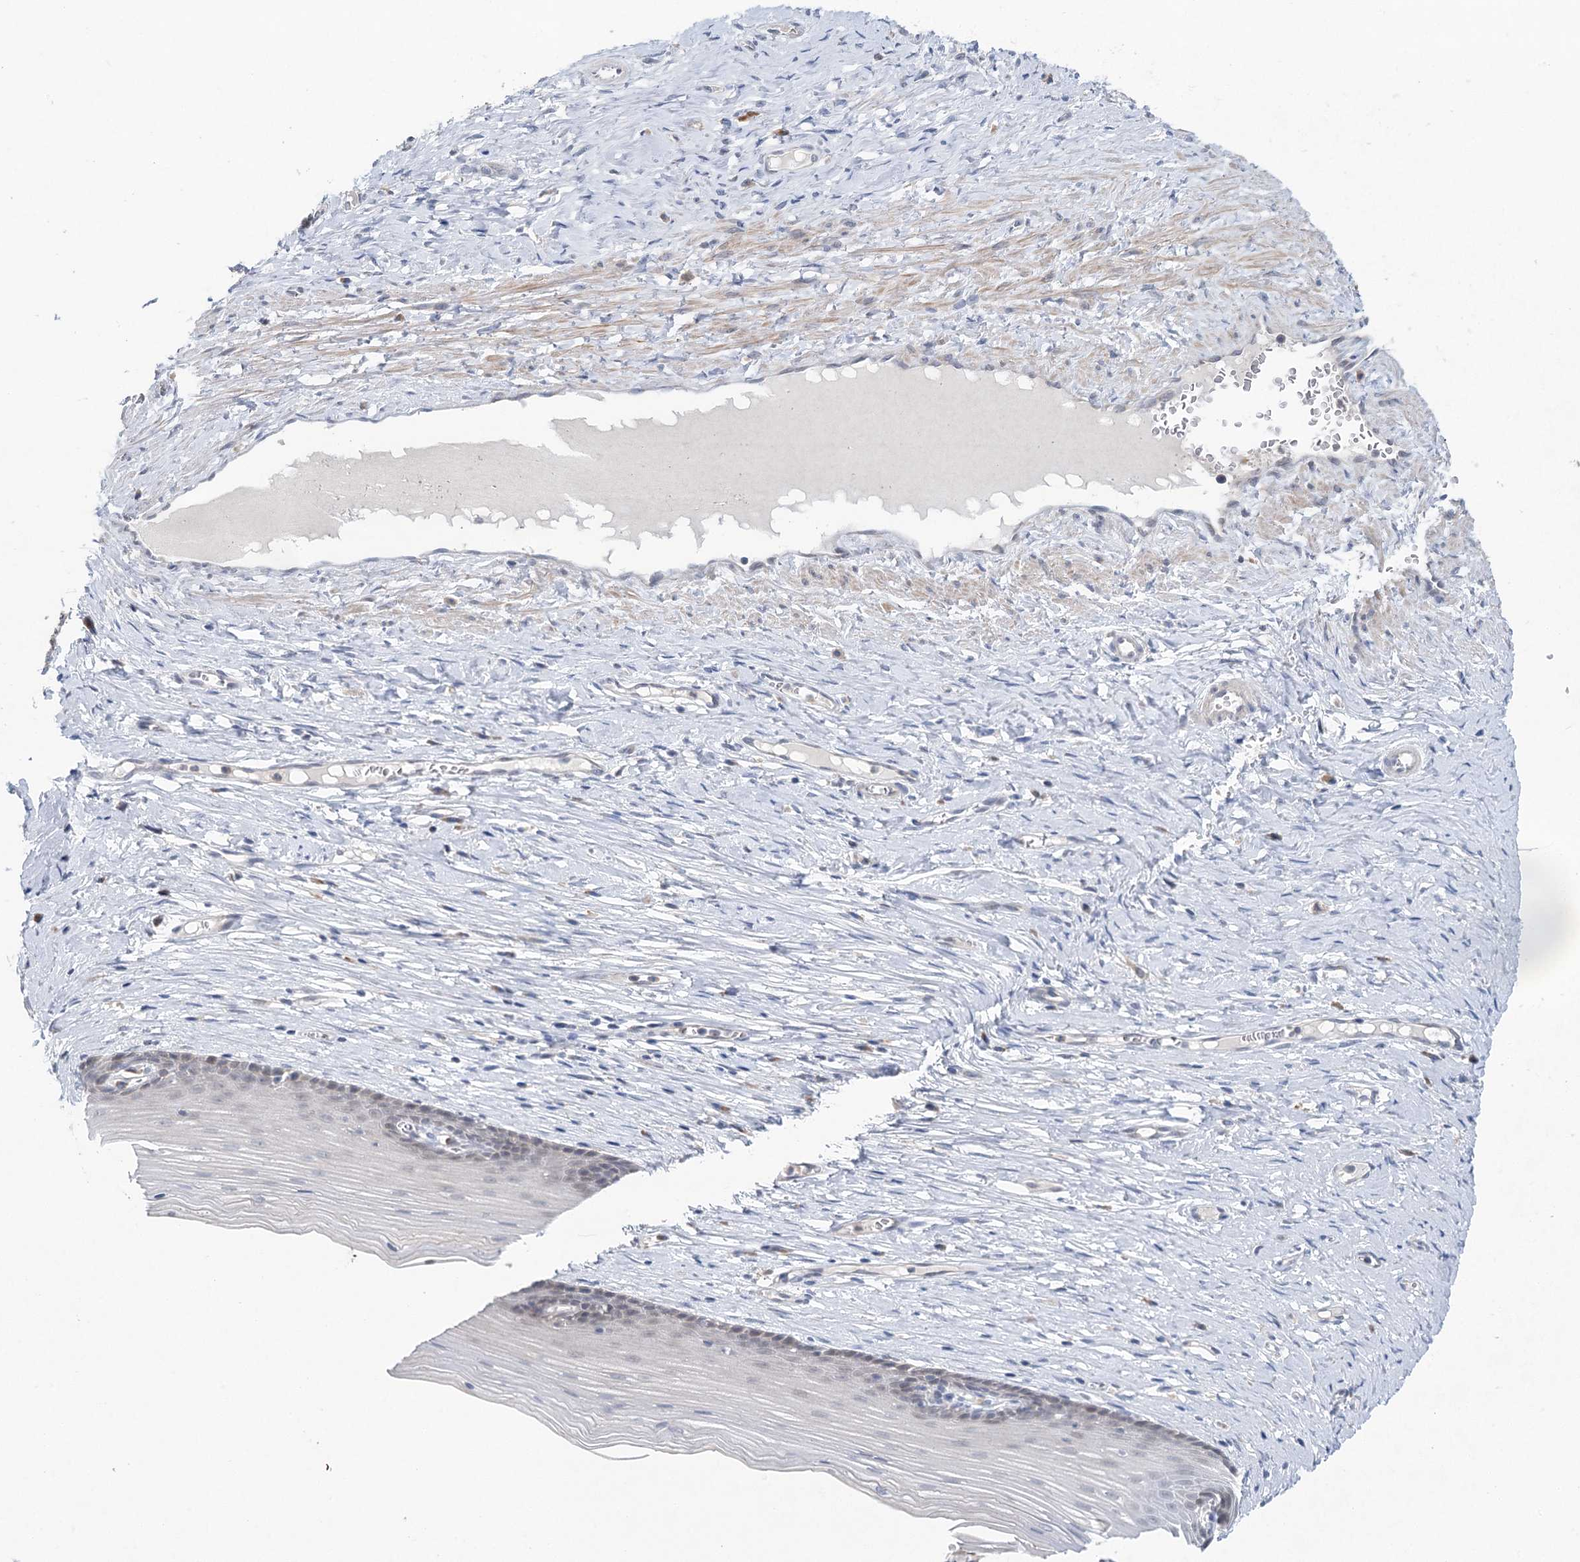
{"staining": {"intensity": "weak", "quantity": "25%-75%", "location": "cytoplasmic/membranous"}, "tissue": "cervix", "cell_type": "Glandular cells", "image_type": "normal", "snomed": [{"axis": "morphology", "description": "Normal tissue, NOS"}, {"axis": "topography", "description": "Cervix"}], "caption": "DAB (3,3'-diaminobenzidine) immunohistochemical staining of normal cervix demonstrates weak cytoplasmic/membranous protein expression in about 25%-75% of glandular cells.", "gene": "BLTP1", "patient": {"sex": "female", "age": 42}}